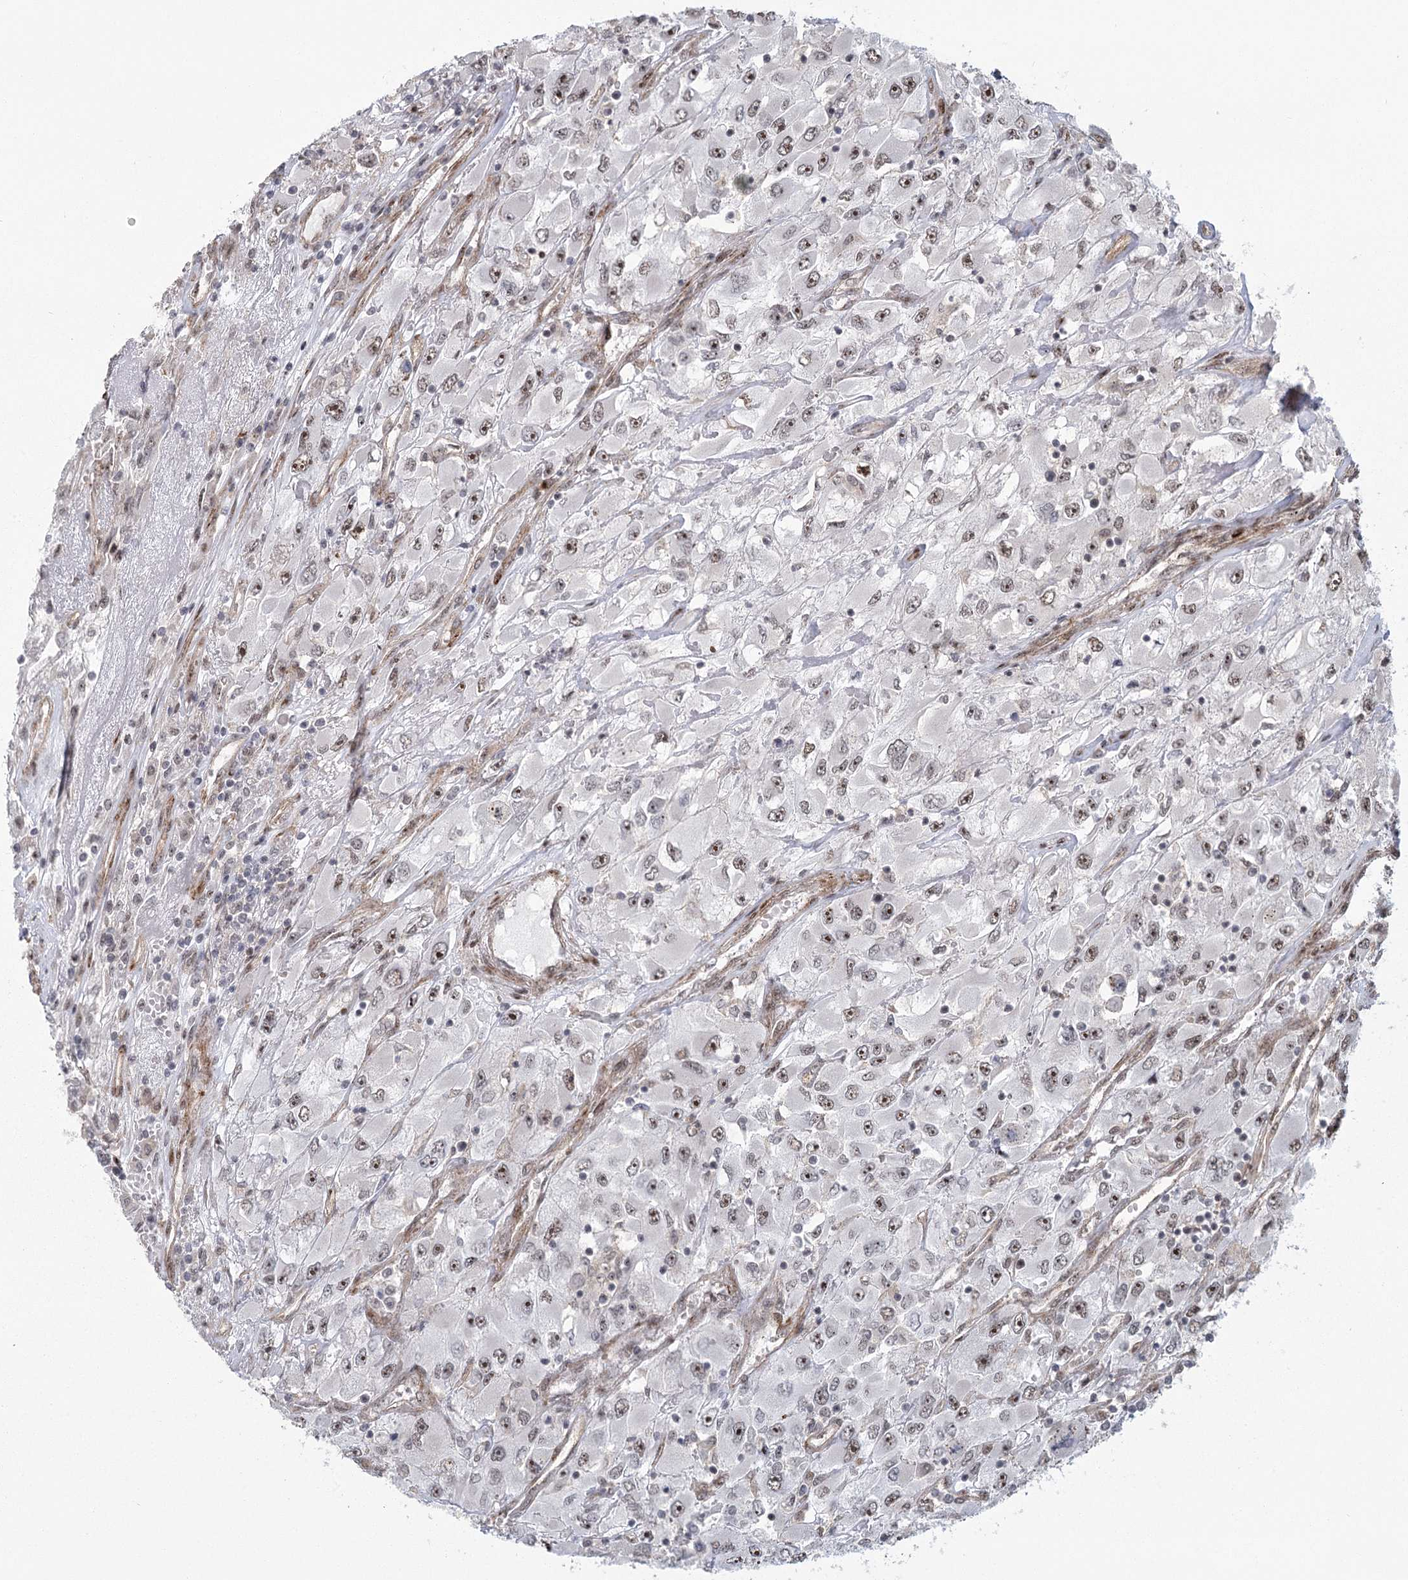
{"staining": {"intensity": "moderate", "quantity": ">75%", "location": "nuclear"}, "tissue": "renal cancer", "cell_type": "Tumor cells", "image_type": "cancer", "snomed": [{"axis": "morphology", "description": "Adenocarcinoma, NOS"}, {"axis": "topography", "description": "Kidney"}], "caption": "A brown stain shows moderate nuclear expression of a protein in renal adenocarcinoma tumor cells.", "gene": "PARM1", "patient": {"sex": "female", "age": 52}}